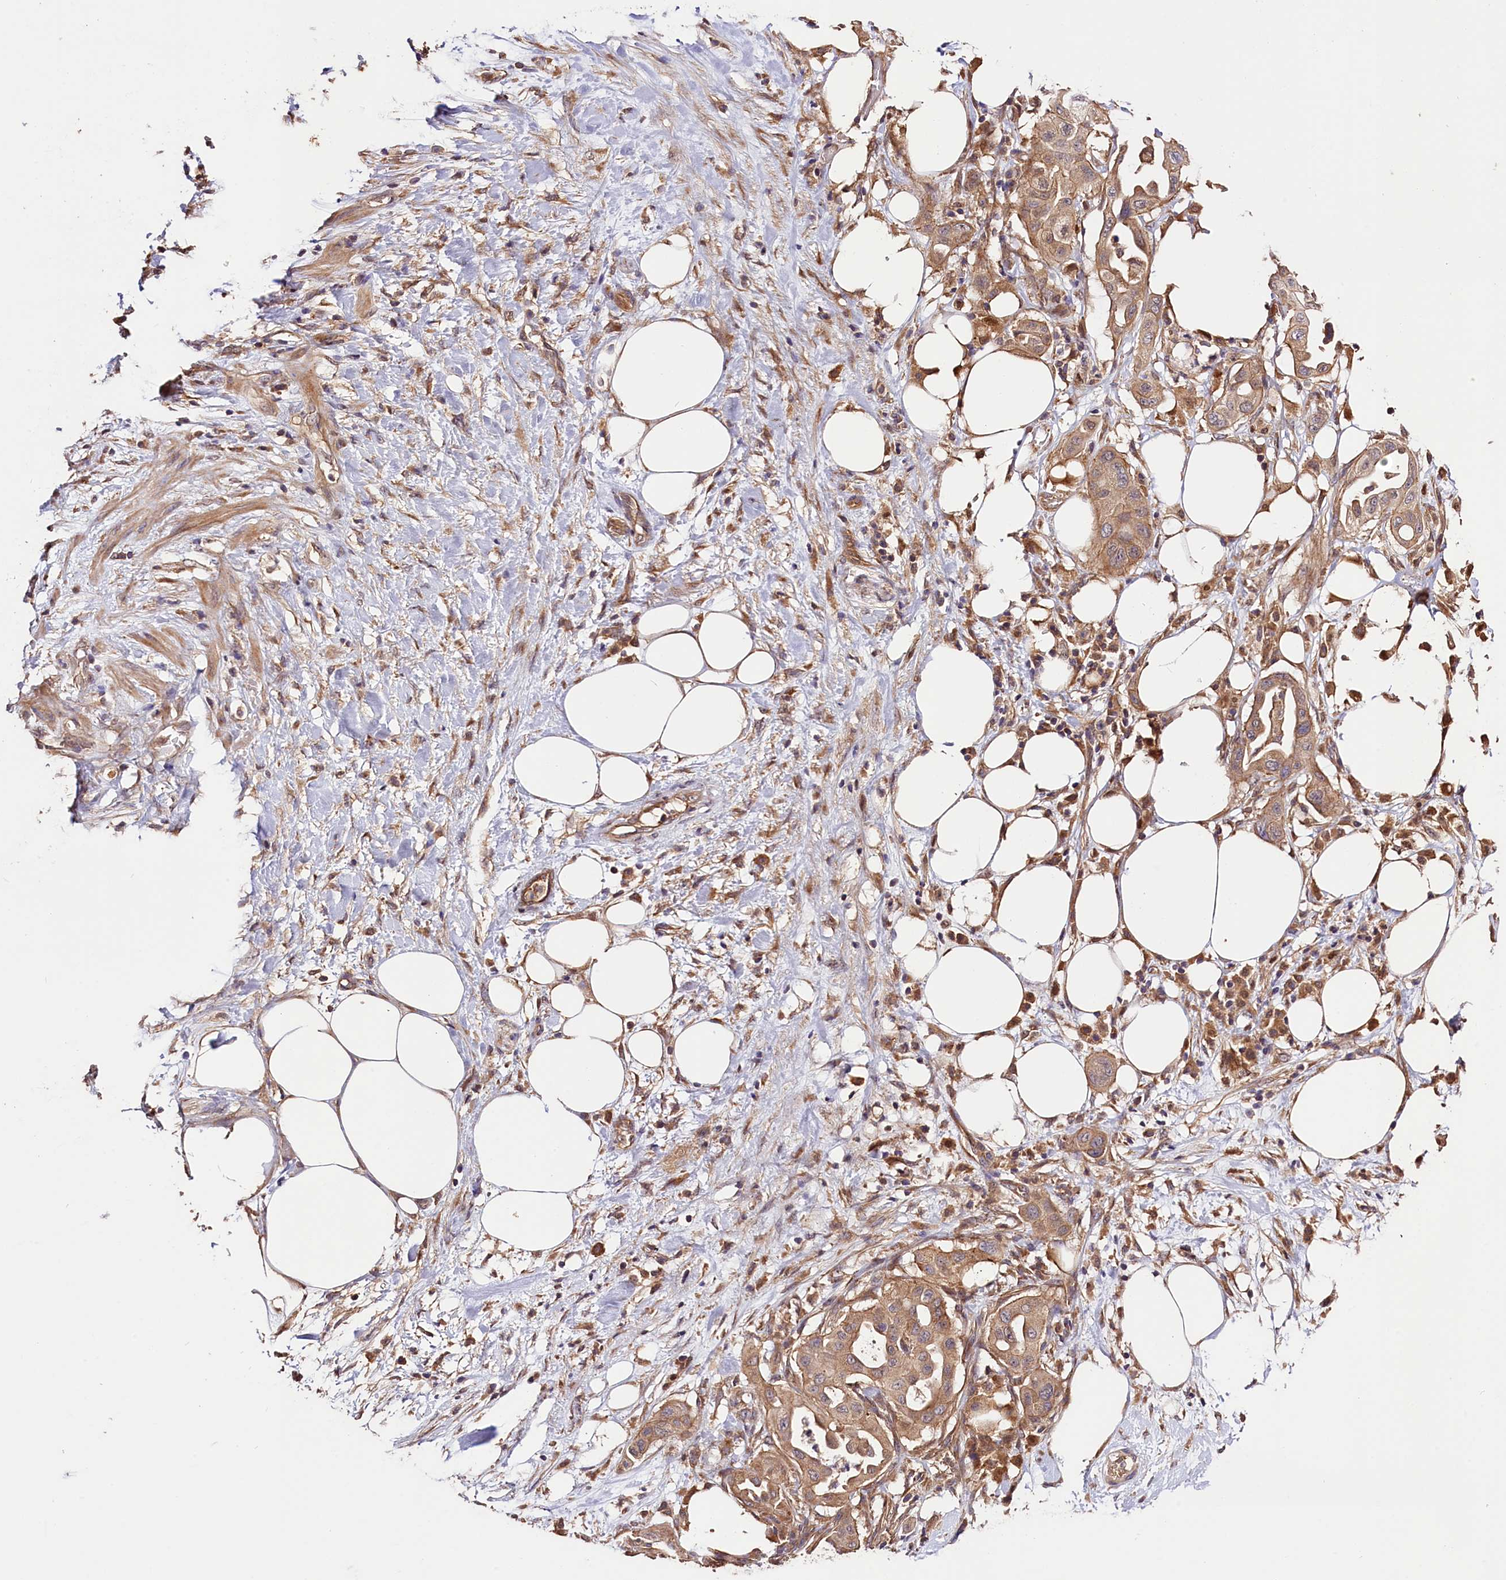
{"staining": {"intensity": "moderate", "quantity": ">75%", "location": "cytoplasmic/membranous"}, "tissue": "pancreatic cancer", "cell_type": "Tumor cells", "image_type": "cancer", "snomed": [{"axis": "morphology", "description": "Adenocarcinoma, NOS"}, {"axis": "topography", "description": "Pancreas"}], "caption": "Adenocarcinoma (pancreatic) stained with immunohistochemistry displays moderate cytoplasmic/membranous positivity in about >75% of tumor cells.", "gene": "CES3", "patient": {"sex": "male", "age": 68}}